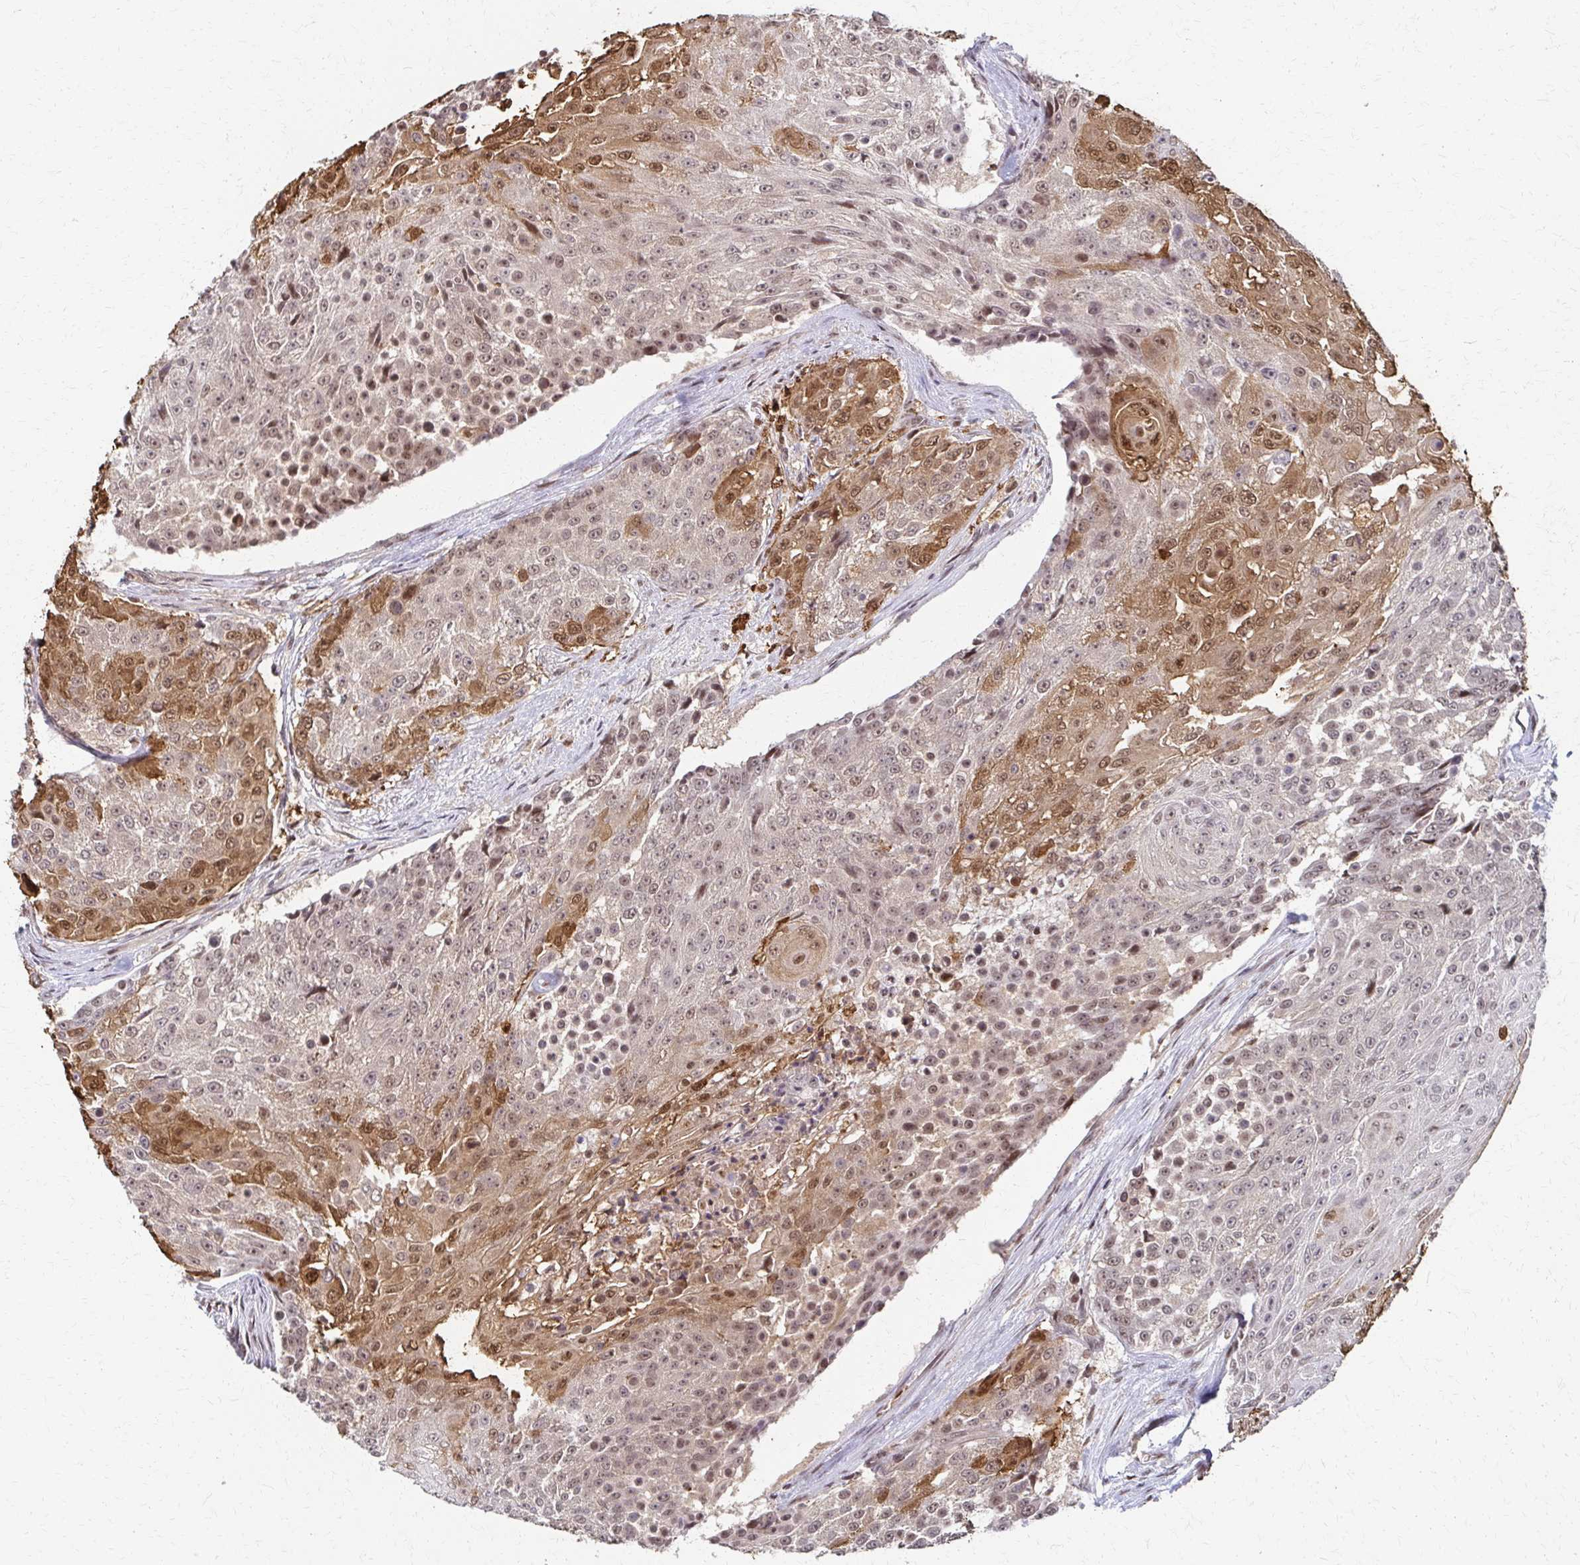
{"staining": {"intensity": "moderate", "quantity": "25%-75%", "location": "cytoplasmic/membranous,nuclear"}, "tissue": "urothelial cancer", "cell_type": "Tumor cells", "image_type": "cancer", "snomed": [{"axis": "morphology", "description": "Urothelial carcinoma, High grade"}, {"axis": "topography", "description": "Urinary bladder"}], "caption": "Protein expression analysis of high-grade urothelial carcinoma exhibits moderate cytoplasmic/membranous and nuclear positivity in approximately 25%-75% of tumor cells.", "gene": "PSMD7", "patient": {"sex": "female", "age": 63}}